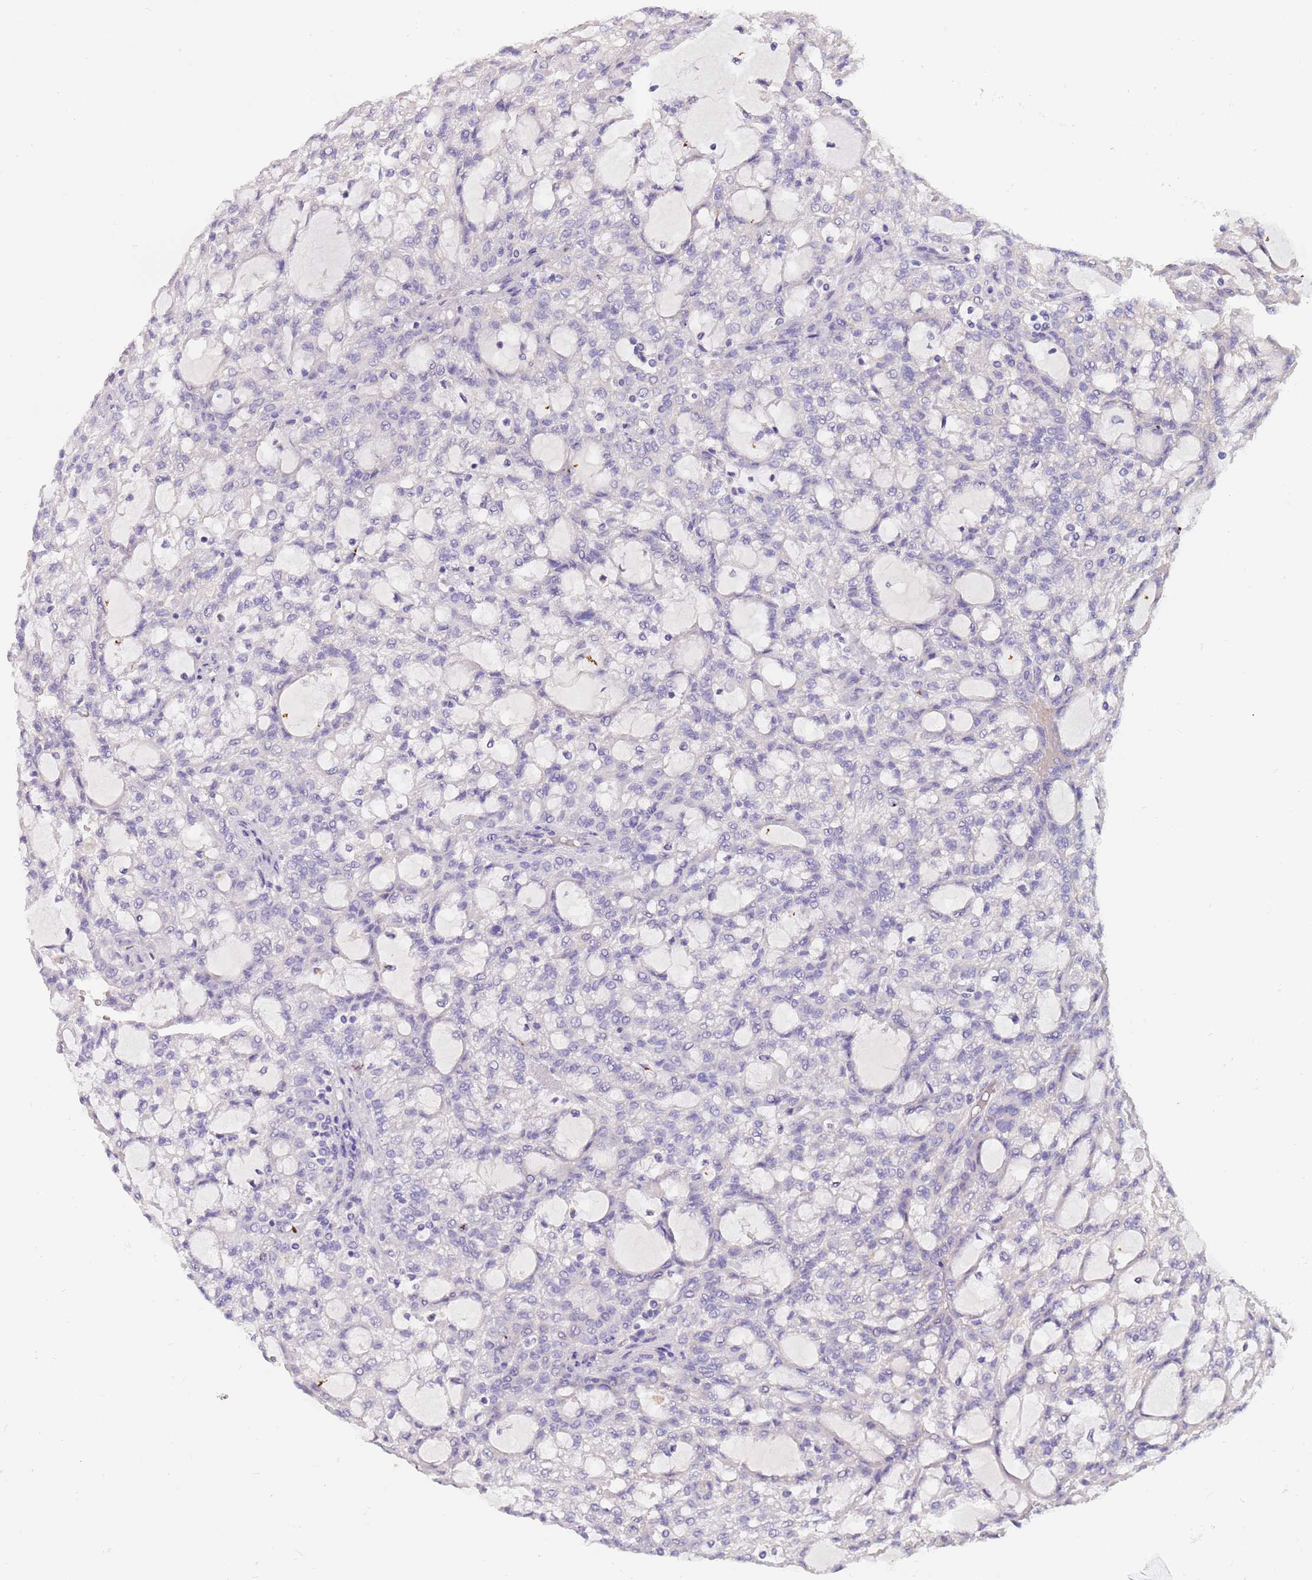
{"staining": {"intensity": "negative", "quantity": "none", "location": "none"}, "tissue": "renal cancer", "cell_type": "Tumor cells", "image_type": "cancer", "snomed": [{"axis": "morphology", "description": "Adenocarcinoma, NOS"}, {"axis": "topography", "description": "Kidney"}], "caption": "Immunohistochemical staining of human adenocarcinoma (renal) exhibits no significant expression in tumor cells. The staining is performed using DAB (3,3'-diaminobenzidine) brown chromogen with nuclei counter-stained in using hematoxylin.", "gene": "MAN1C1", "patient": {"sex": "male", "age": 63}}